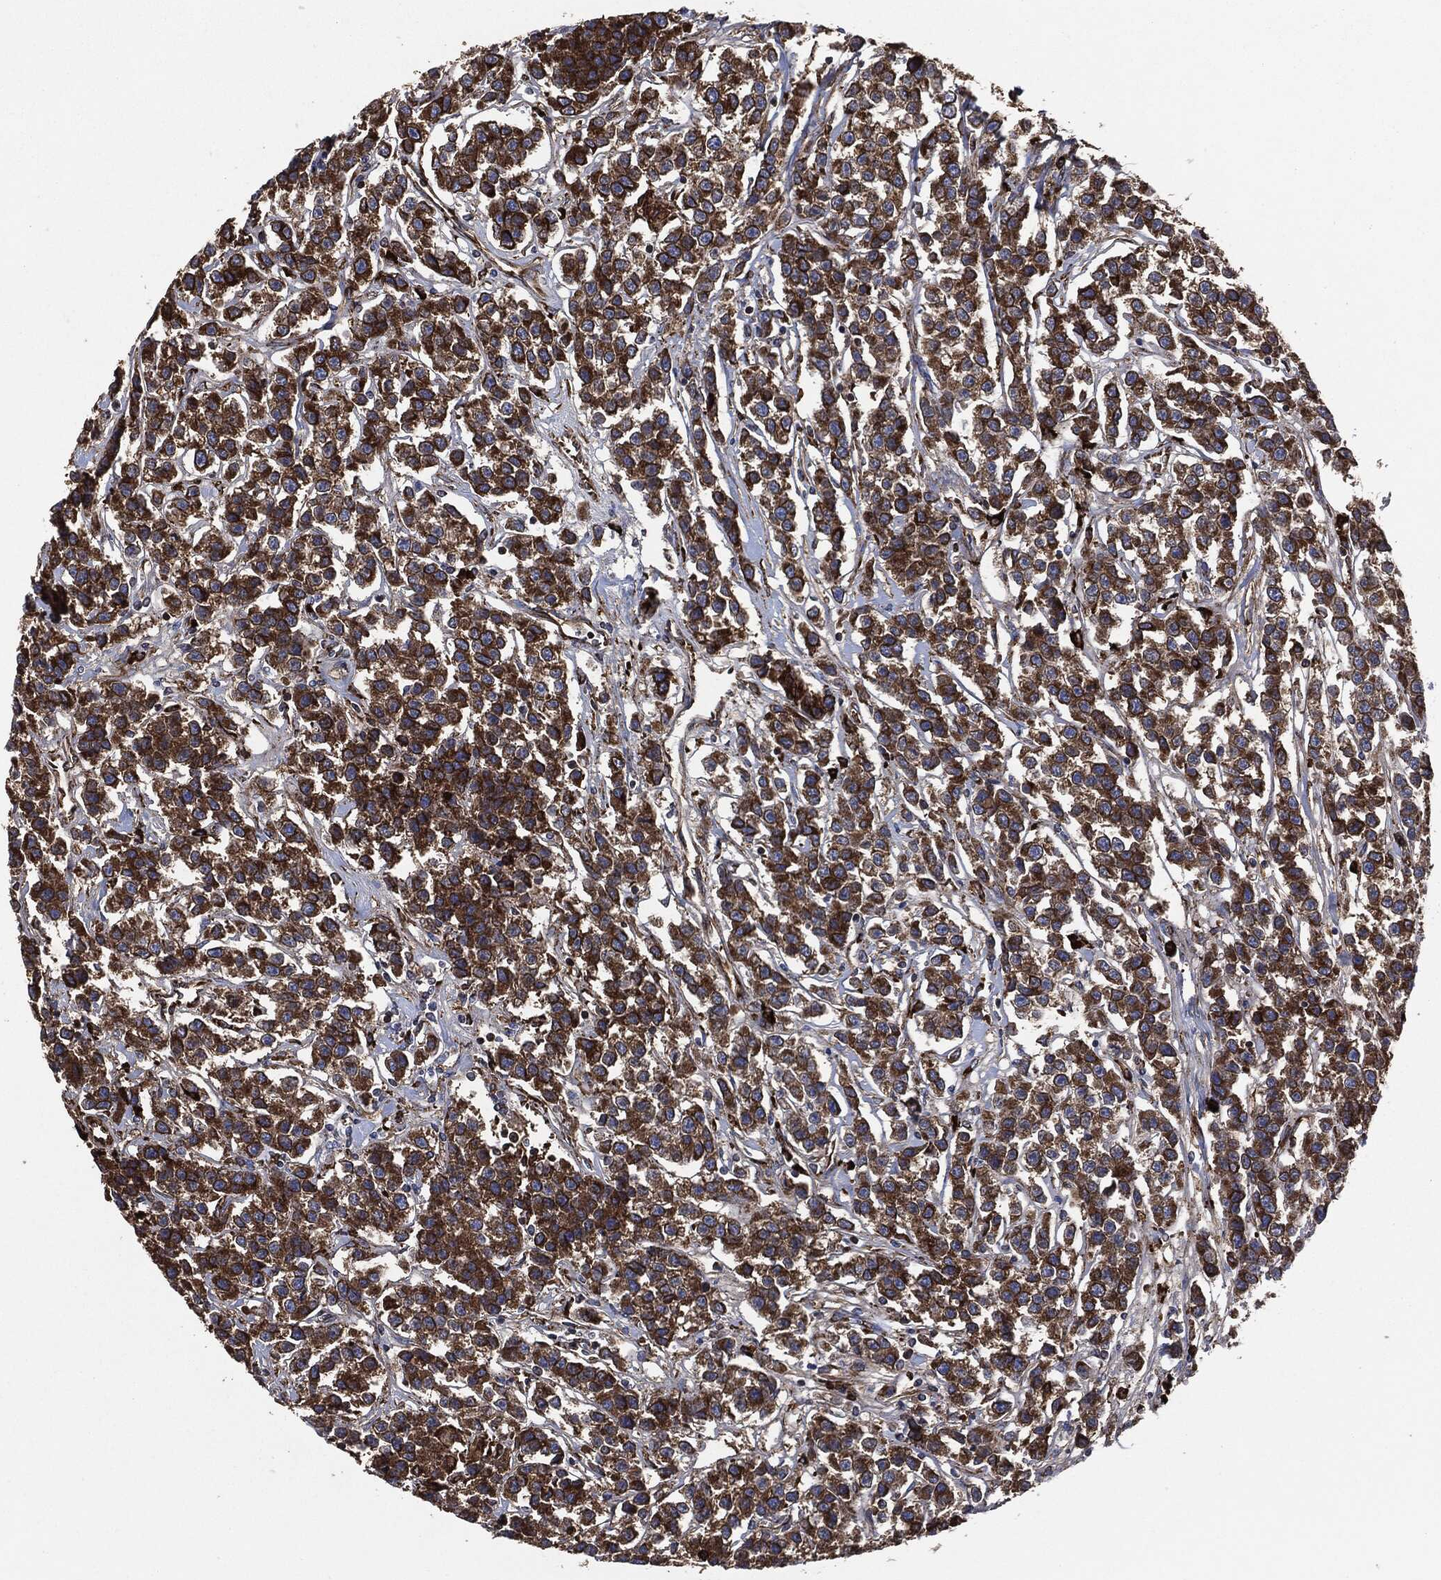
{"staining": {"intensity": "strong", "quantity": ">75%", "location": "cytoplasmic/membranous"}, "tissue": "testis cancer", "cell_type": "Tumor cells", "image_type": "cancer", "snomed": [{"axis": "morphology", "description": "Seminoma, NOS"}, {"axis": "topography", "description": "Testis"}], "caption": "Protein expression analysis of human testis cancer reveals strong cytoplasmic/membranous positivity in about >75% of tumor cells. The protein of interest is shown in brown color, while the nuclei are stained blue.", "gene": "AMFR", "patient": {"sex": "male", "age": 59}}